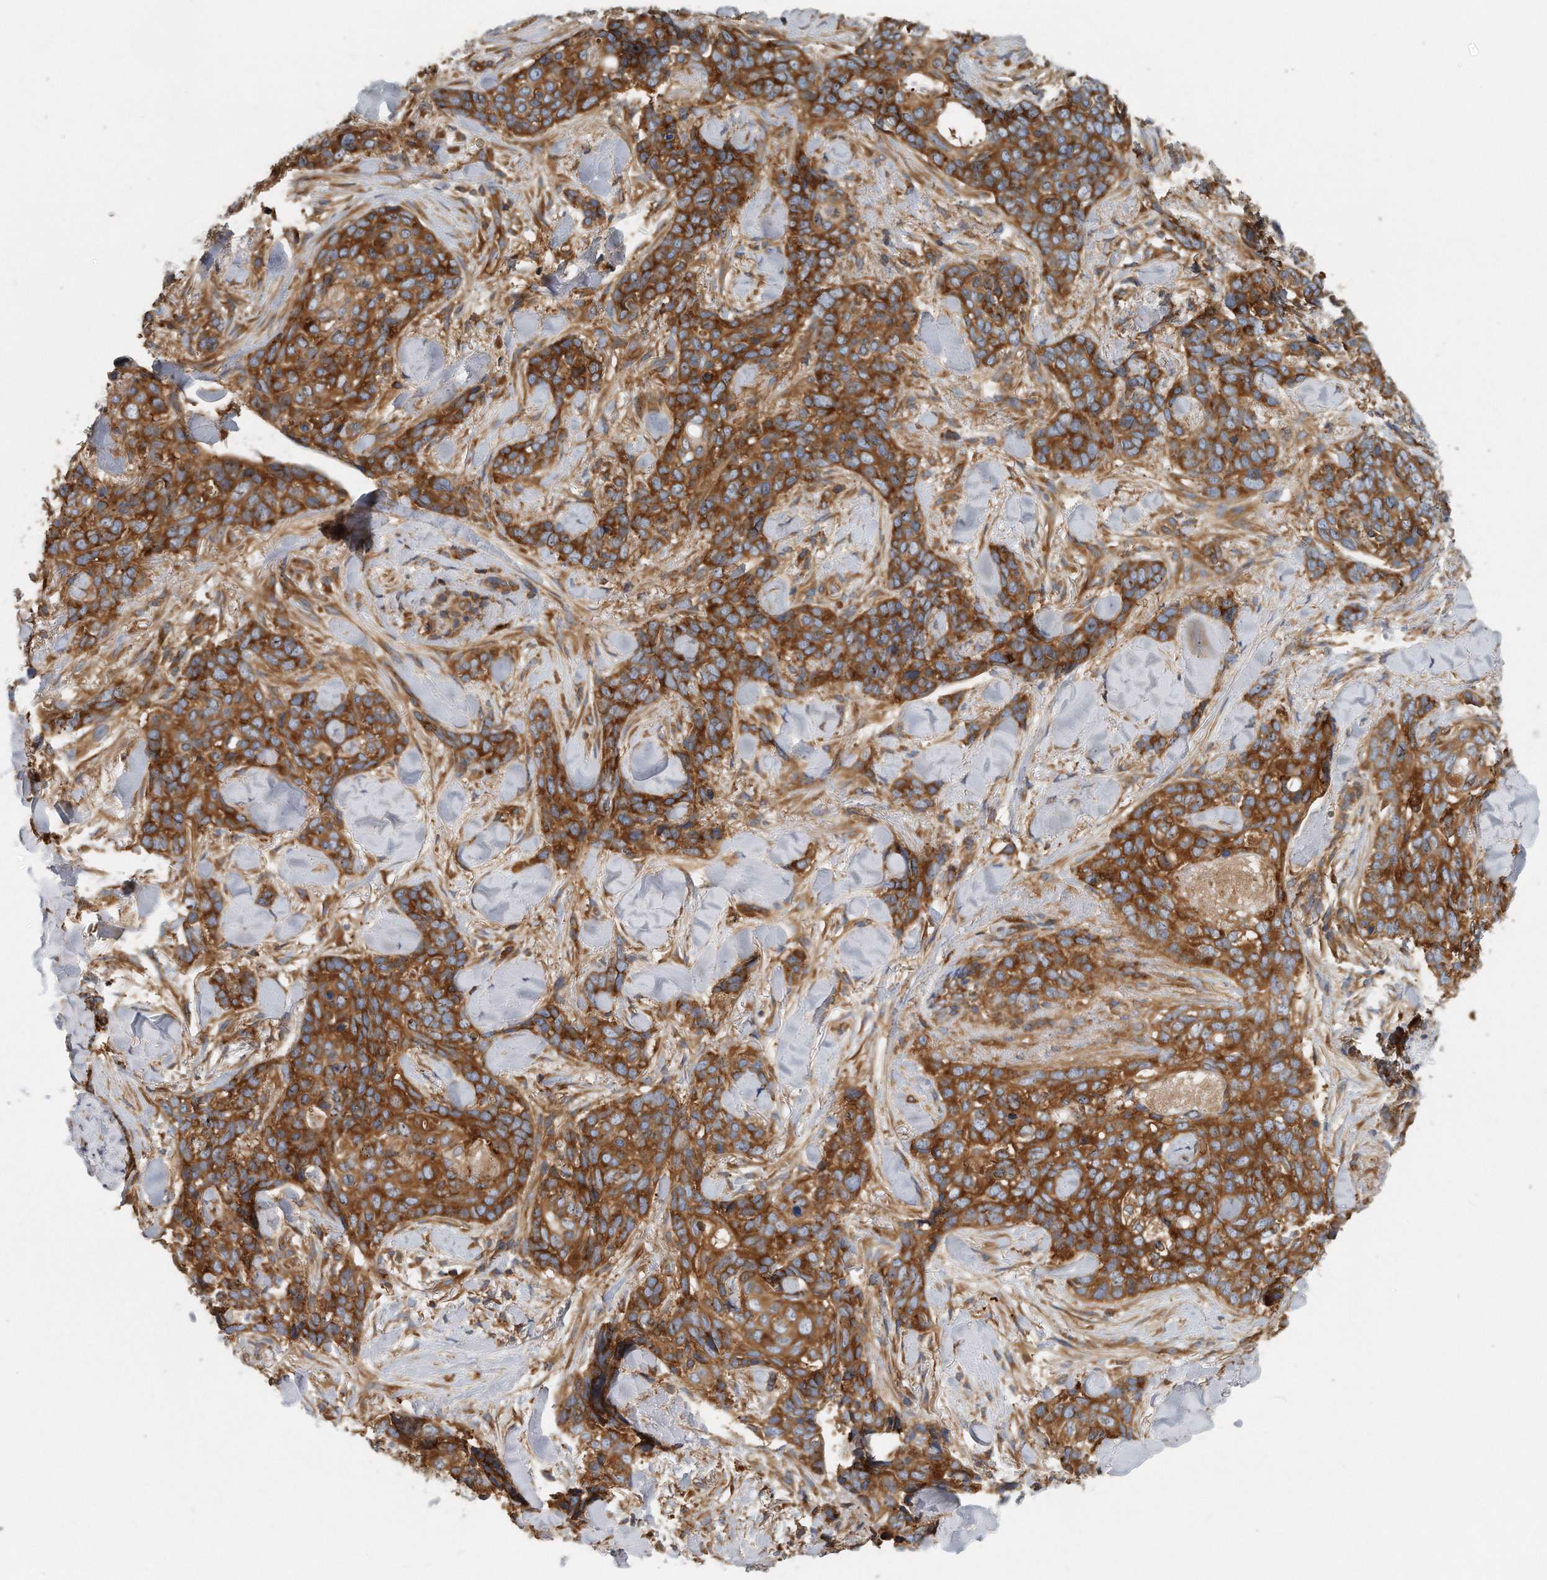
{"staining": {"intensity": "strong", "quantity": ">75%", "location": "cytoplasmic/membranous"}, "tissue": "skin cancer", "cell_type": "Tumor cells", "image_type": "cancer", "snomed": [{"axis": "morphology", "description": "Basal cell carcinoma"}, {"axis": "topography", "description": "Skin"}], "caption": "Tumor cells exhibit strong cytoplasmic/membranous staining in approximately >75% of cells in skin cancer. (IHC, brightfield microscopy, high magnification).", "gene": "EIF3I", "patient": {"sex": "female", "age": 82}}